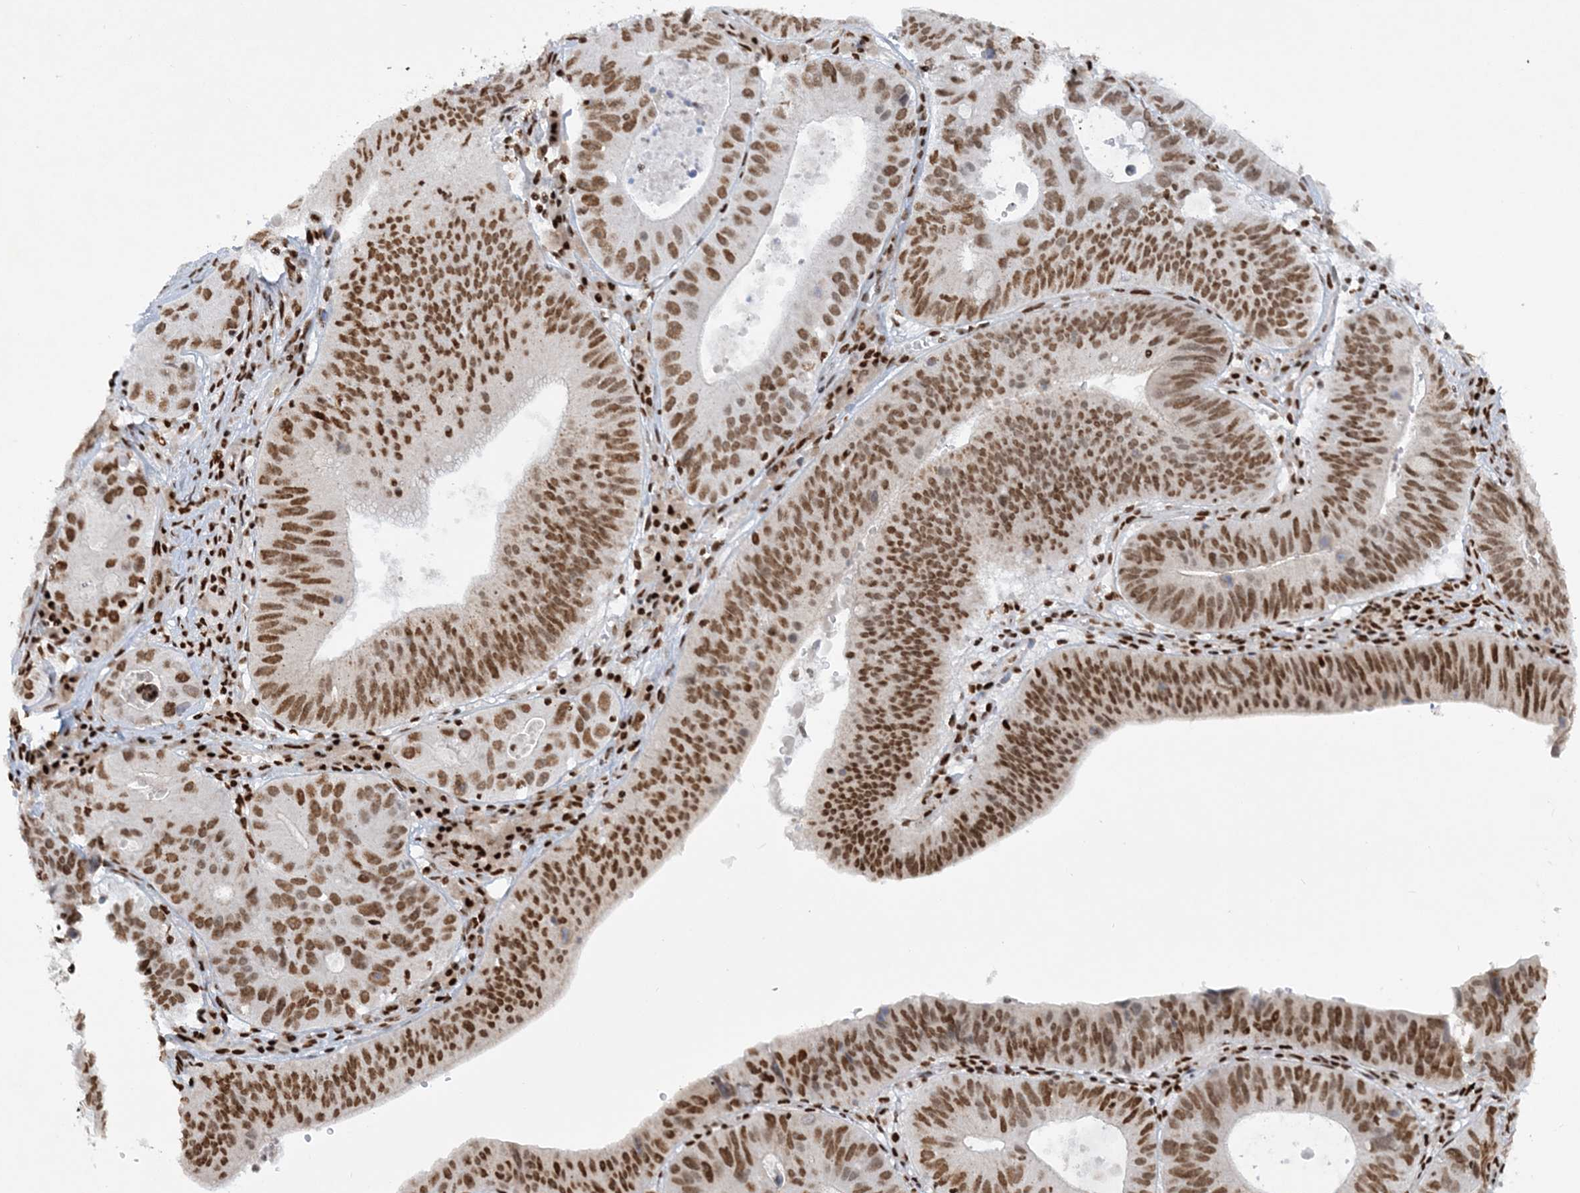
{"staining": {"intensity": "strong", "quantity": ">75%", "location": "nuclear"}, "tissue": "stomach cancer", "cell_type": "Tumor cells", "image_type": "cancer", "snomed": [{"axis": "morphology", "description": "Adenocarcinoma, NOS"}, {"axis": "topography", "description": "Stomach"}], "caption": "High-magnification brightfield microscopy of stomach cancer (adenocarcinoma) stained with DAB (3,3'-diaminobenzidine) (brown) and counterstained with hematoxylin (blue). tumor cells exhibit strong nuclear staining is present in approximately>75% of cells. (DAB (3,3'-diaminobenzidine) IHC, brown staining for protein, blue staining for nuclei).", "gene": "DELE1", "patient": {"sex": "male", "age": 59}}